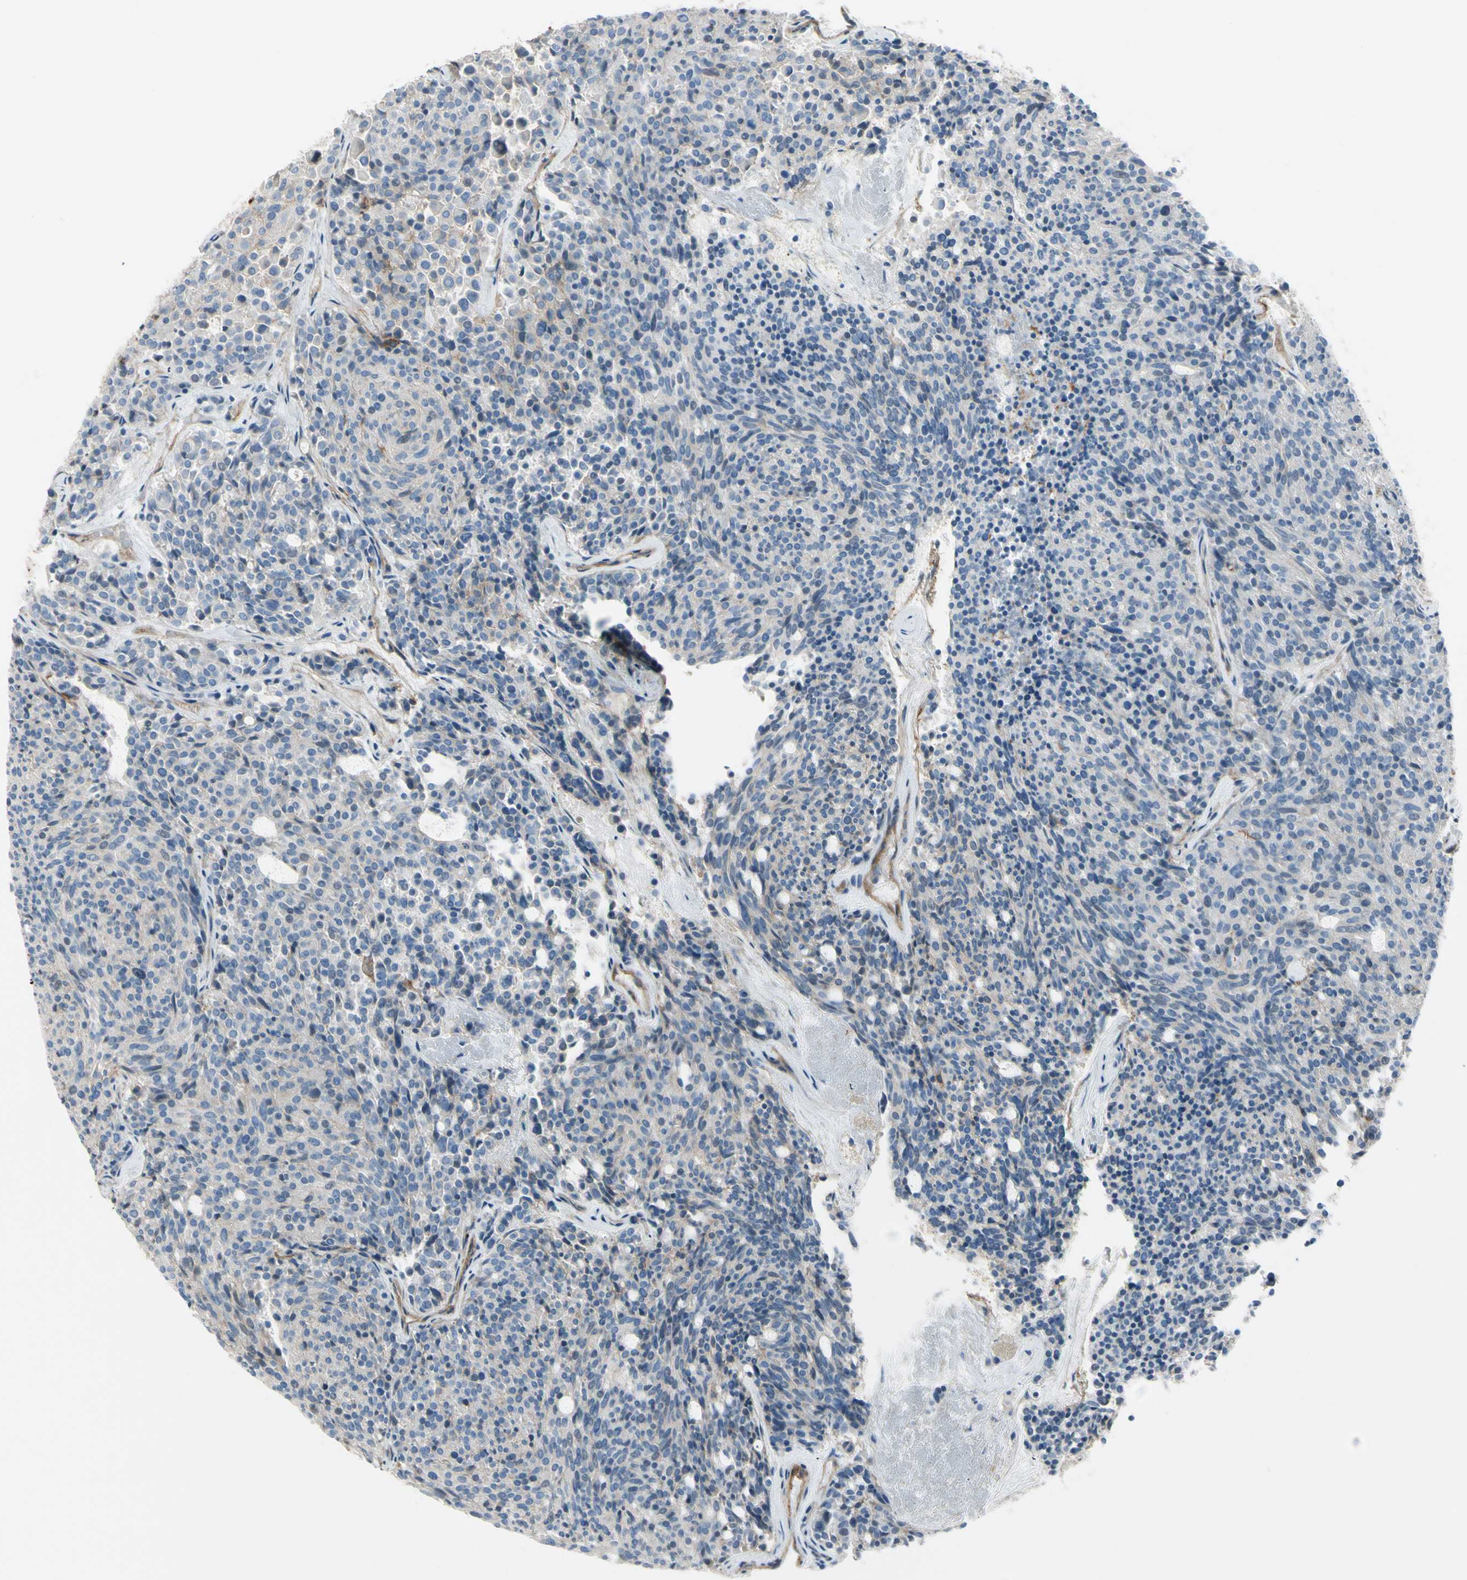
{"staining": {"intensity": "negative", "quantity": "none", "location": "none"}, "tissue": "carcinoid", "cell_type": "Tumor cells", "image_type": "cancer", "snomed": [{"axis": "morphology", "description": "Carcinoid, malignant, NOS"}, {"axis": "topography", "description": "Pancreas"}], "caption": "High magnification brightfield microscopy of carcinoid stained with DAB (brown) and counterstained with hematoxylin (blue): tumor cells show no significant staining.", "gene": "ITGA3", "patient": {"sex": "female", "age": 54}}